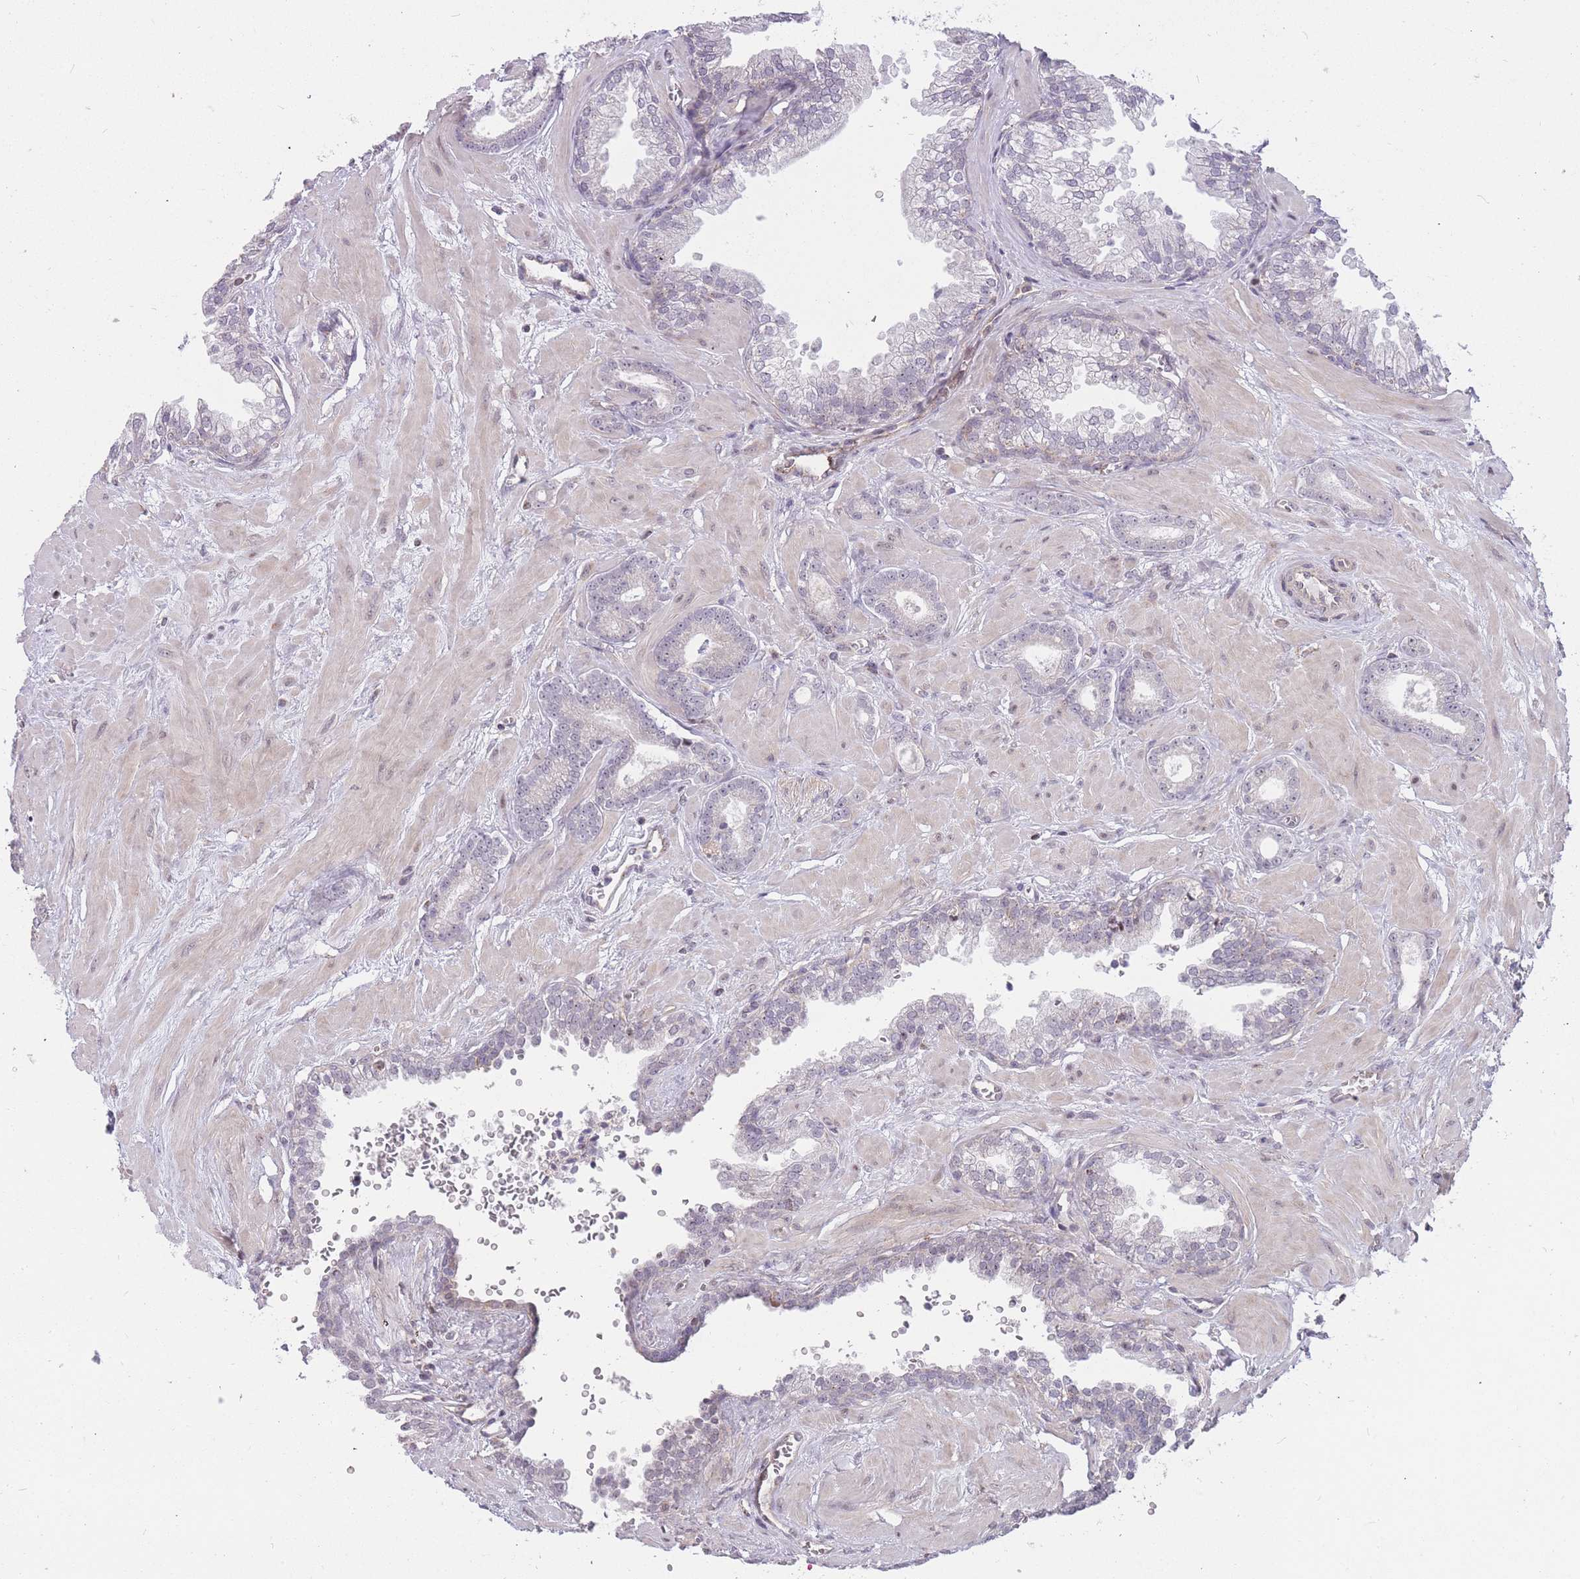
{"staining": {"intensity": "negative", "quantity": "none", "location": "none"}, "tissue": "prostate cancer", "cell_type": "Tumor cells", "image_type": "cancer", "snomed": [{"axis": "morphology", "description": "Adenocarcinoma, Low grade"}, {"axis": "topography", "description": "Prostate"}], "caption": "There is no significant staining in tumor cells of prostate cancer.", "gene": "DPYSL4", "patient": {"sex": "male", "age": 60}}